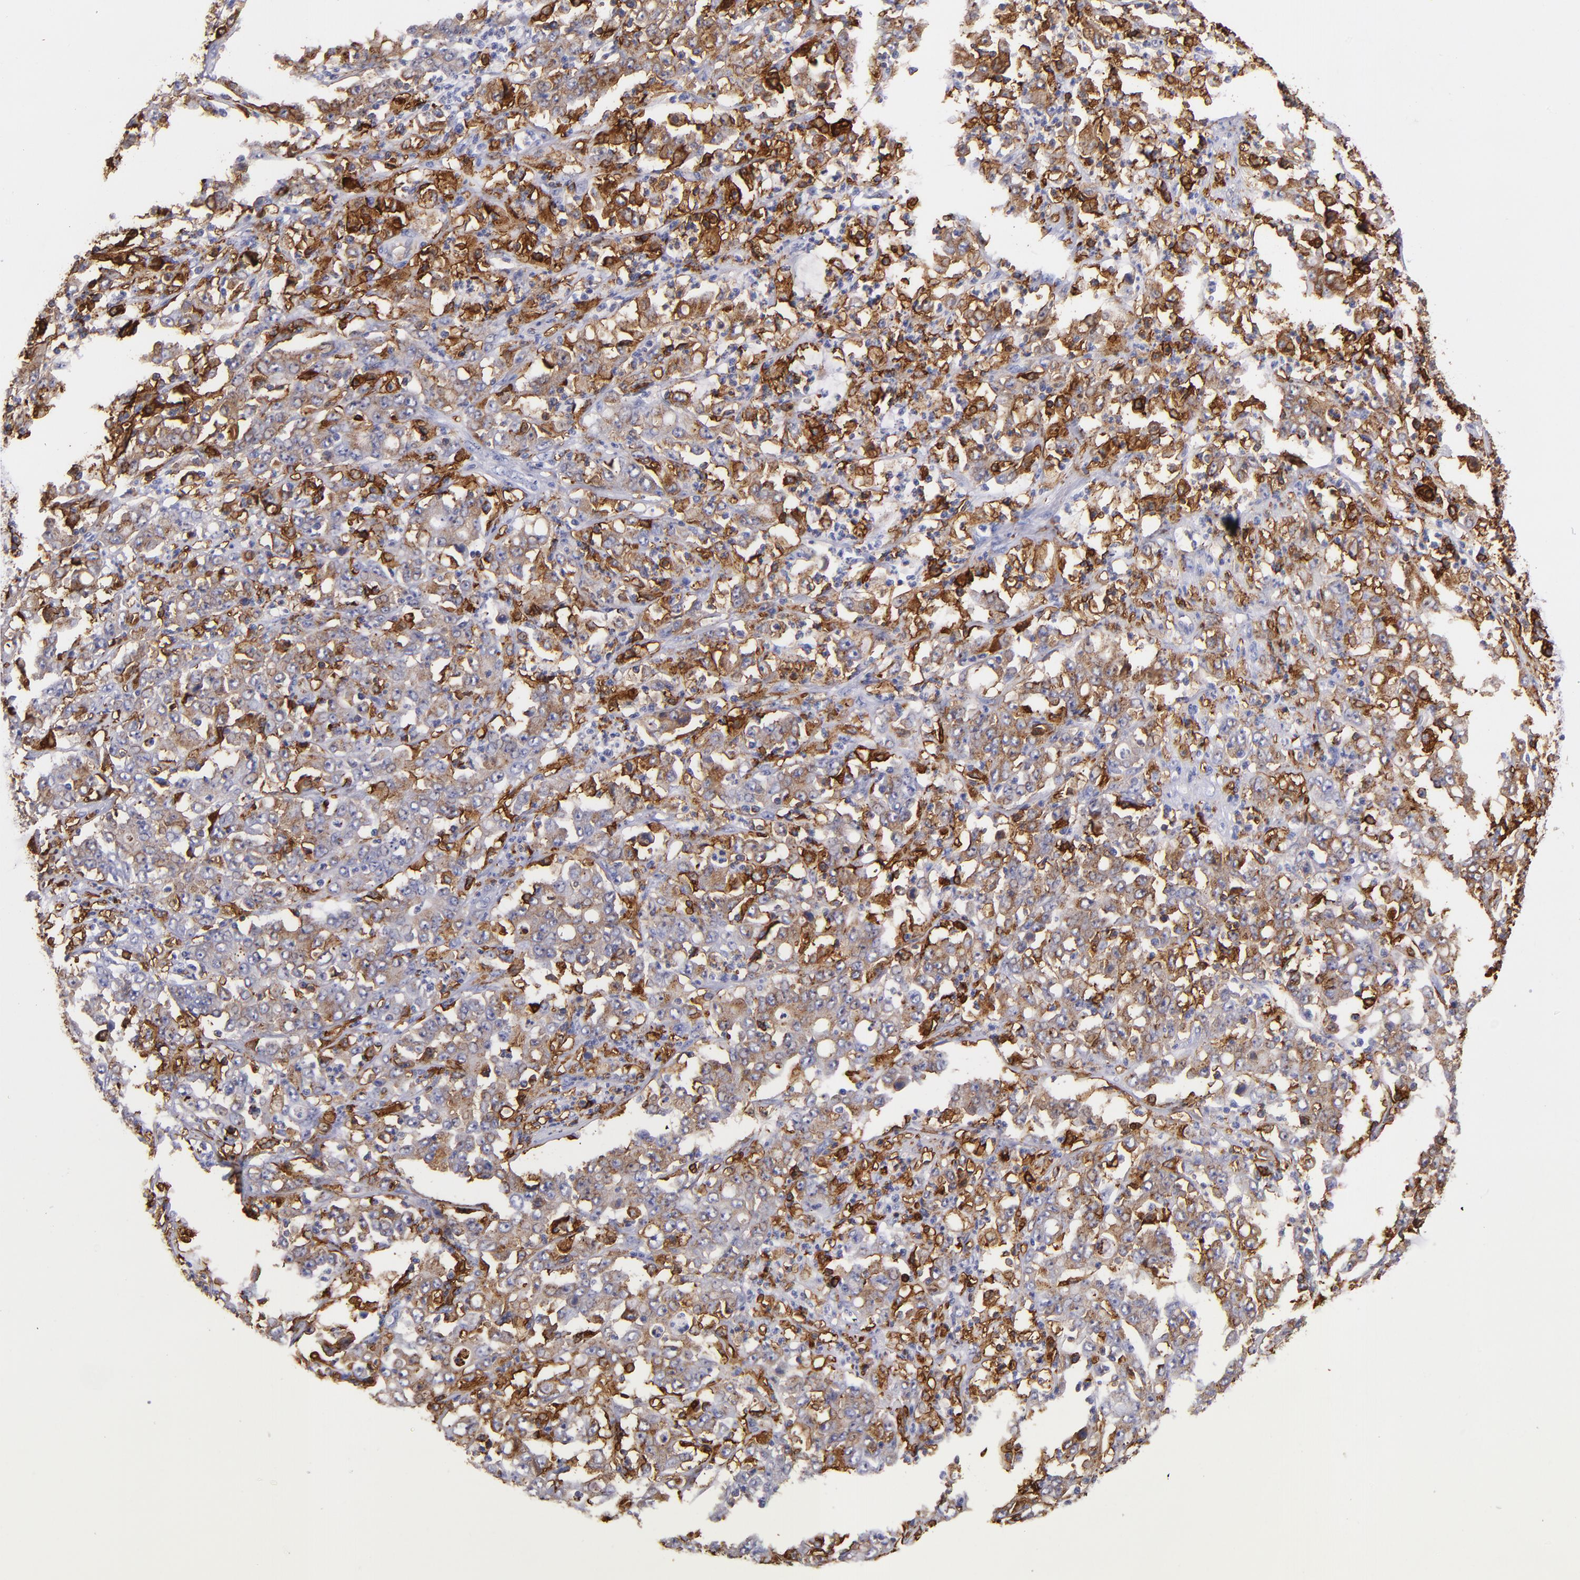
{"staining": {"intensity": "moderate", "quantity": ">75%", "location": "cytoplasmic/membranous"}, "tissue": "stomach cancer", "cell_type": "Tumor cells", "image_type": "cancer", "snomed": [{"axis": "morphology", "description": "Adenocarcinoma, NOS"}, {"axis": "topography", "description": "Stomach, lower"}], "caption": "An IHC image of tumor tissue is shown. Protein staining in brown labels moderate cytoplasmic/membranous positivity in stomach adenocarcinoma within tumor cells. The protein of interest is shown in brown color, while the nuclei are stained blue.", "gene": "HLA-DRA", "patient": {"sex": "female", "age": 71}}